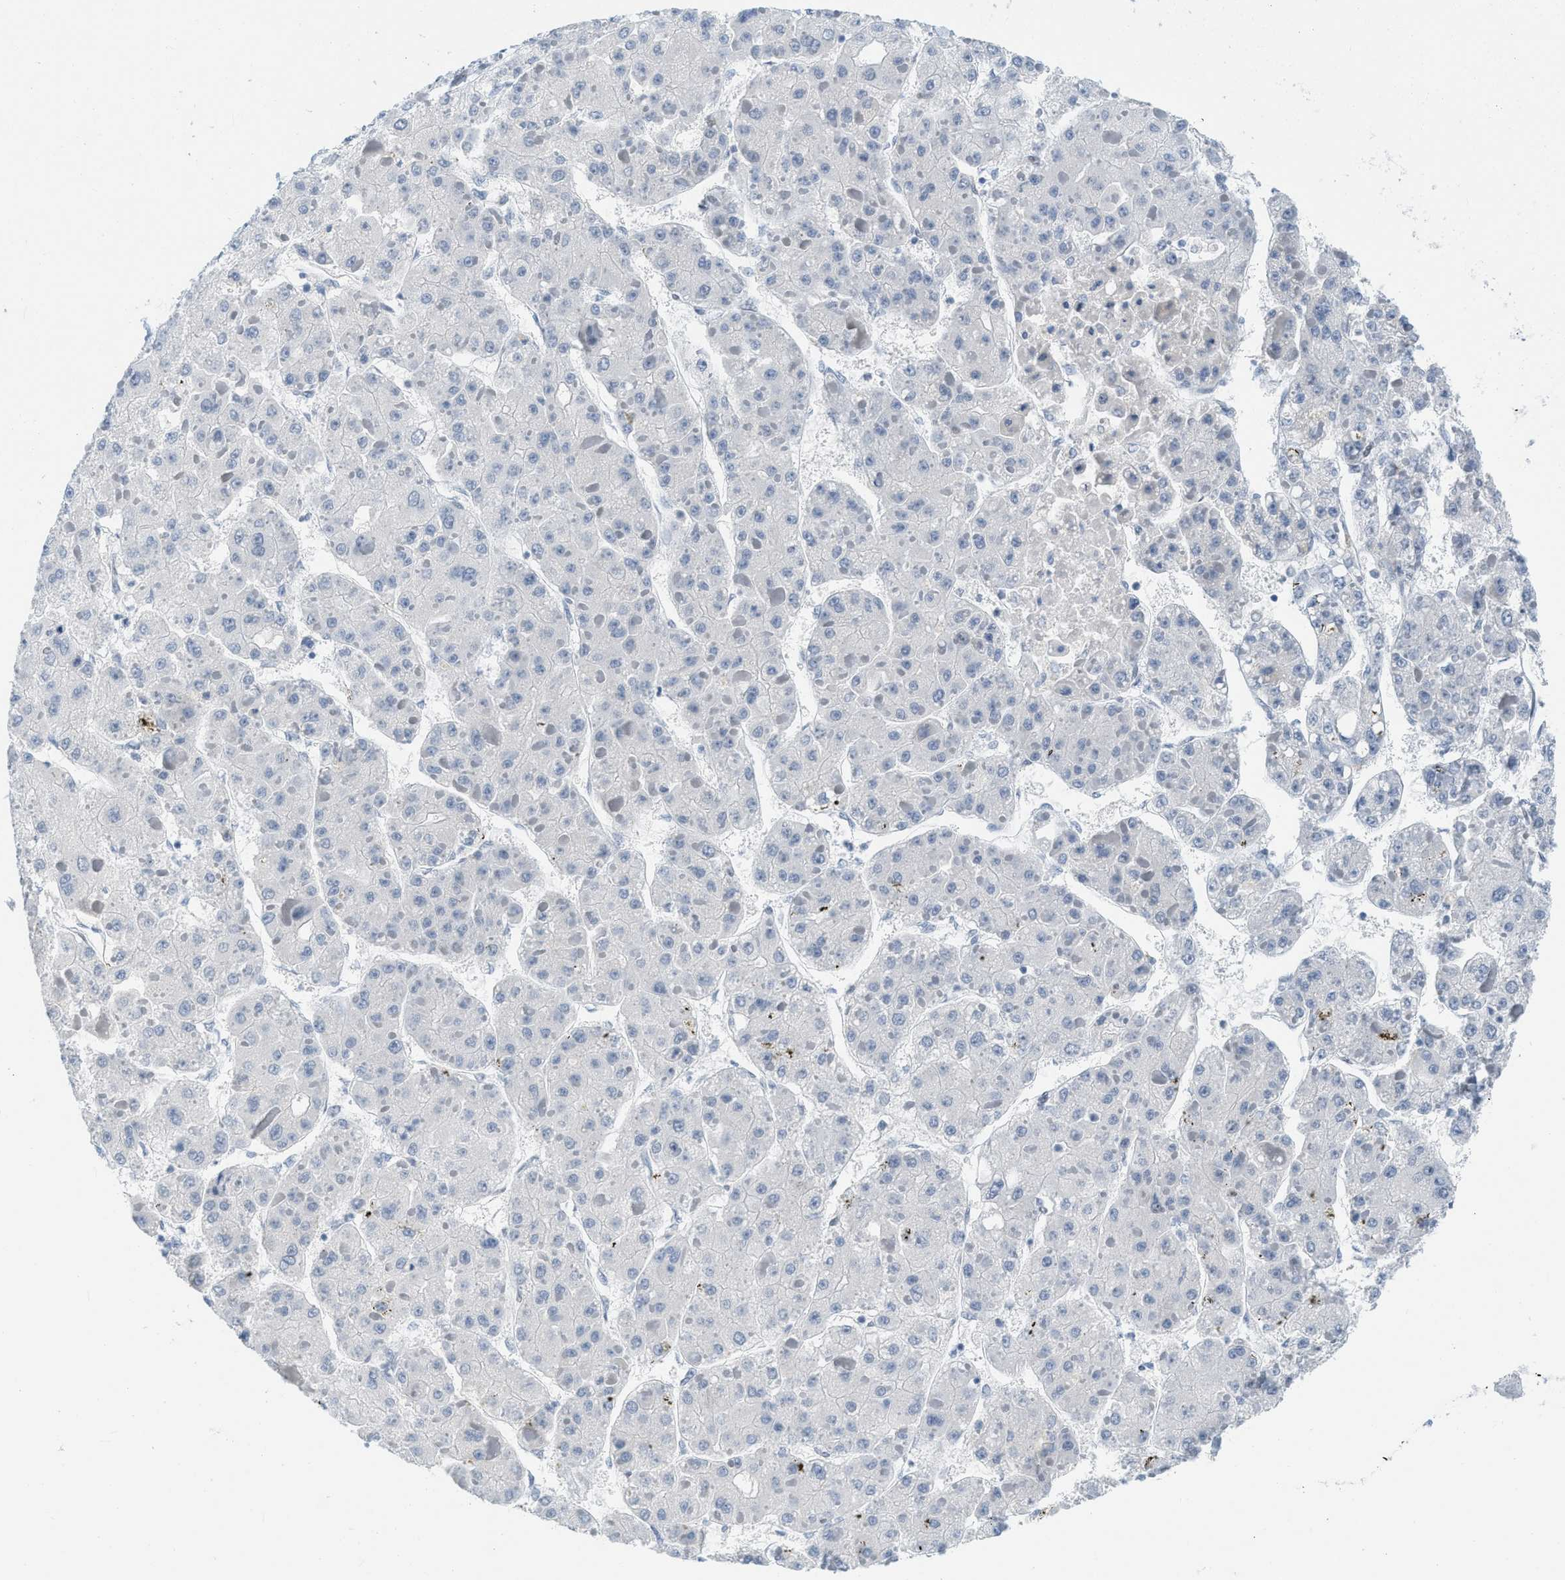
{"staining": {"intensity": "negative", "quantity": "none", "location": "none"}, "tissue": "liver cancer", "cell_type": "Tumor cells", "image_type": "cancer", "snomed": [{"axis": "morphology", "description": "Carcinoma, Hepatocellular, NOS"}, {"axis": "topography", "description": "Liver"}], "caption": "This micrograph is of liver cancer stained with IHC to label a protein in brown with the nuclei are counter-stained blue. There is no staining in tumor cells.", "gene": "PBX1", "patient": {"sex": "female", "age": 73}}